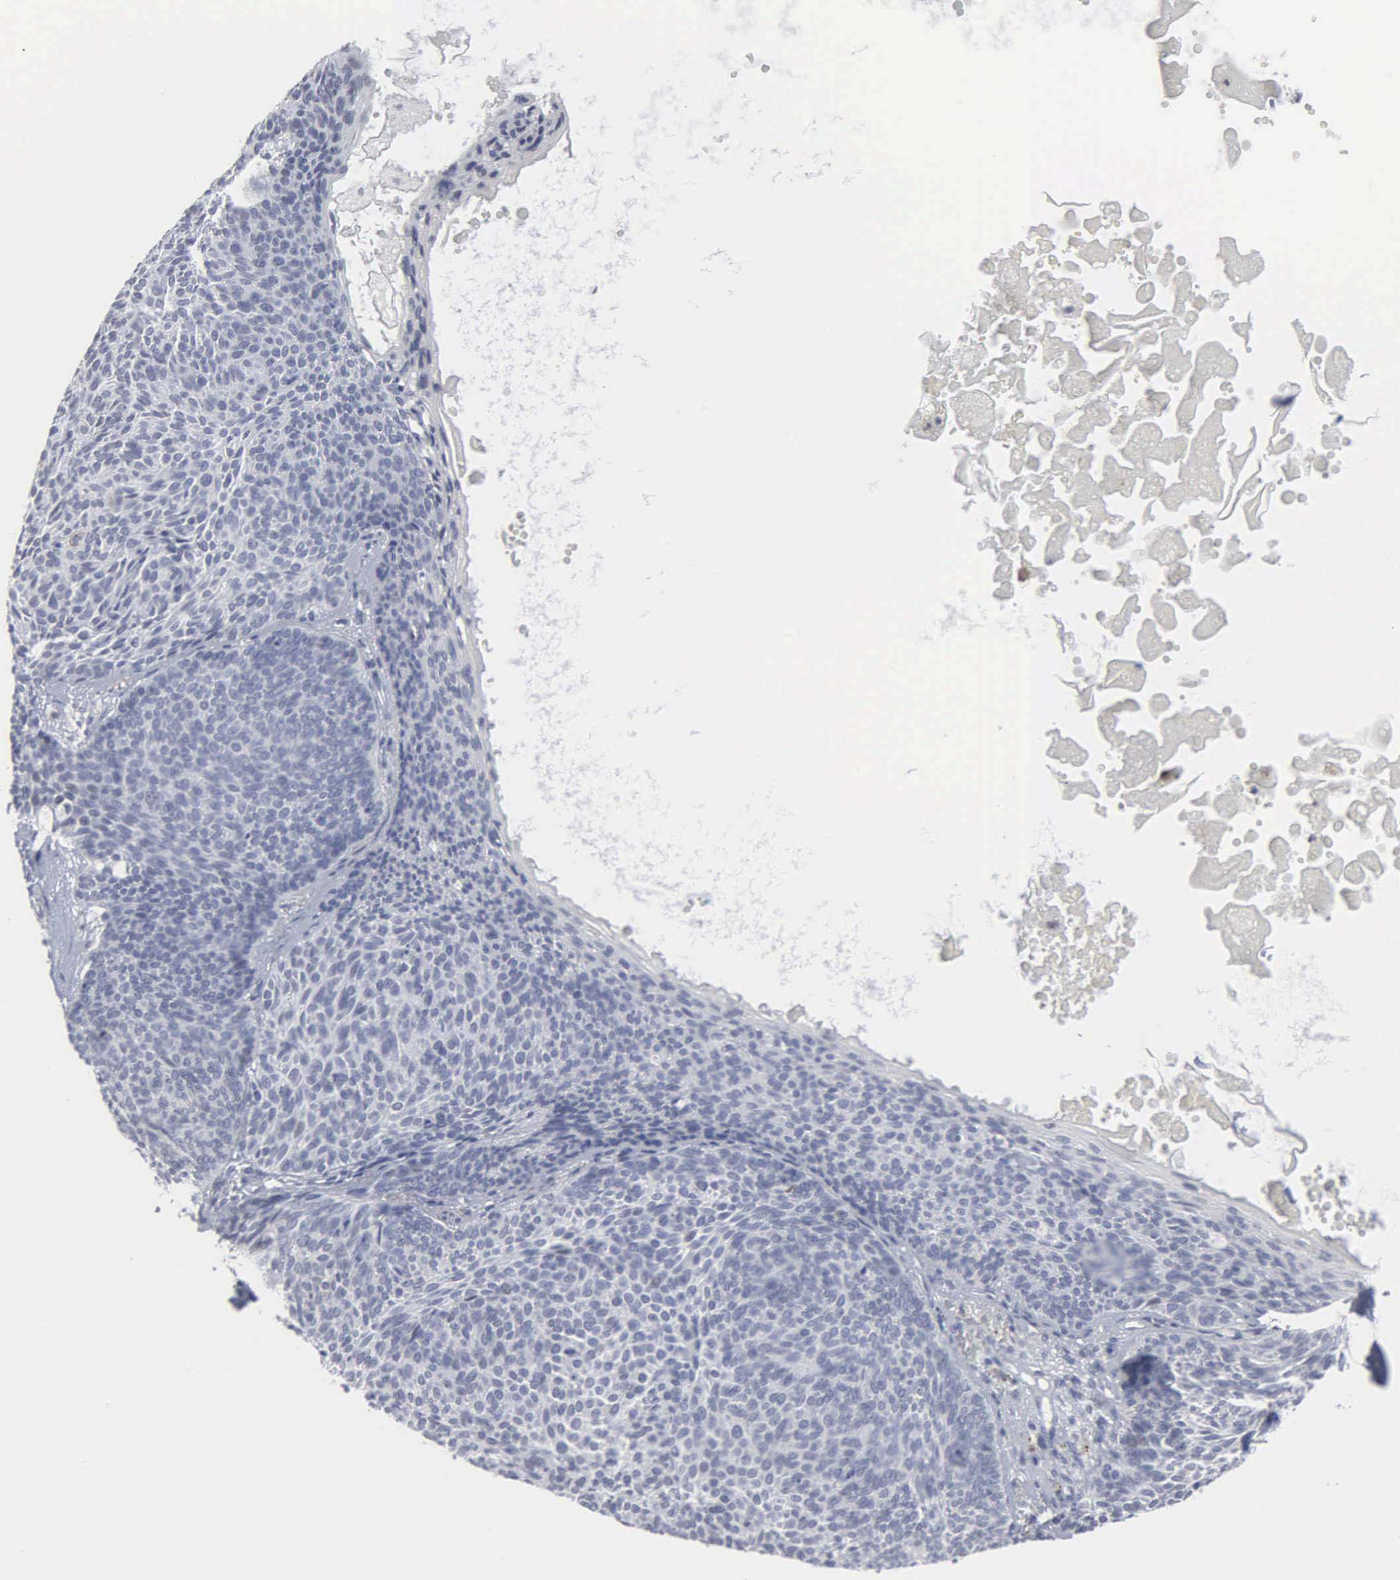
{"staining": {"intensity": "negative", "quantity": "none", "location": "none"}, "tissue": "skin cancer", "cell_type": "Tumor cells", "image_type": "cancer", "snomed": [{"axis": "morphology", "description": "Basal cell carcinoma"}, {"axis": "topography", "description": "Skin"}], "caption": "There is no significant expression in tumor cells of skin basal cell carcinoma. (DAB immunohistochemistry (IHC), high magnification).", "gene": "SPIN3", "patient": {"sex": "male", "age": 84}}